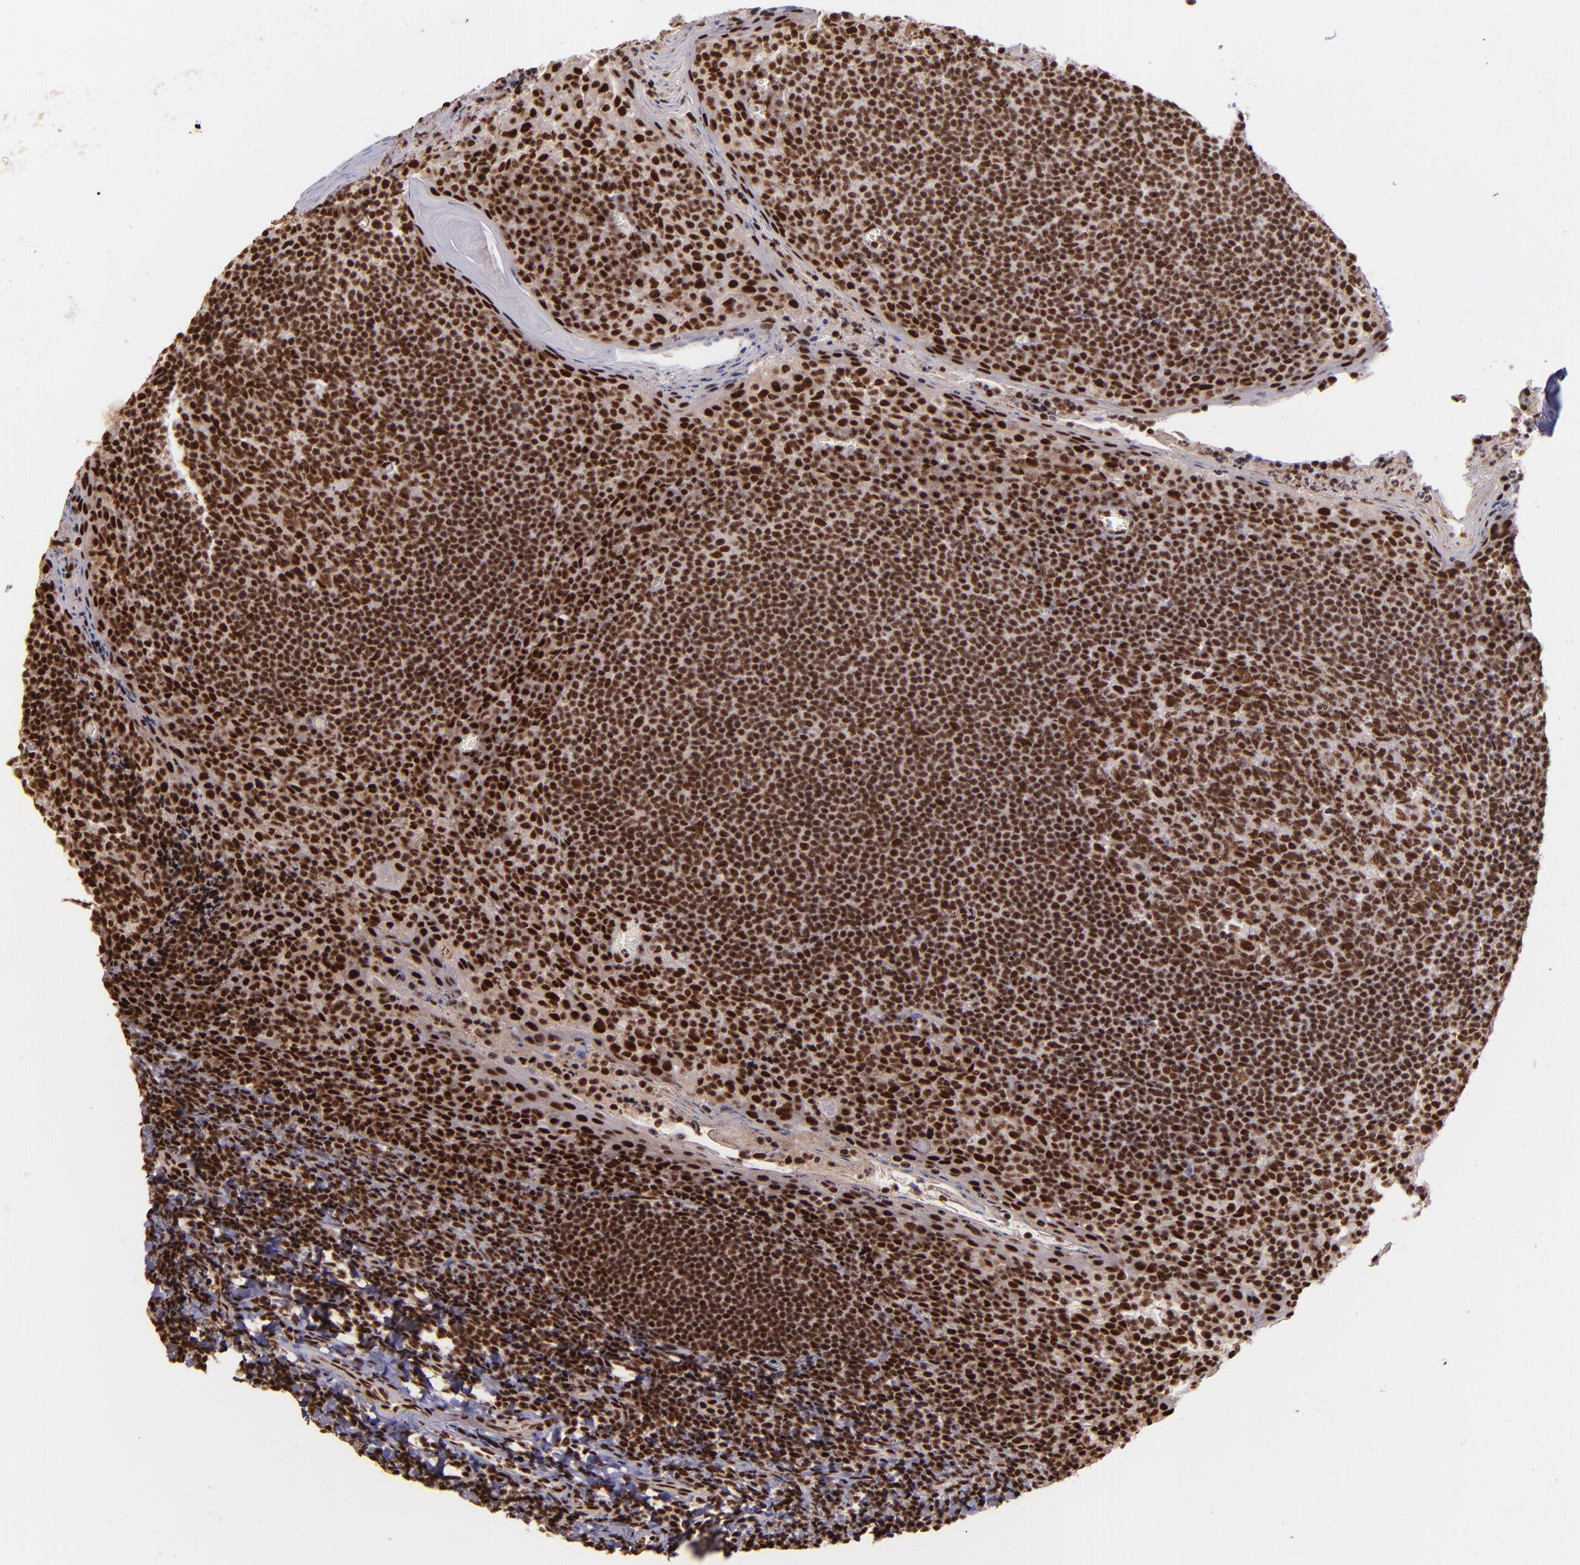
{"staining": {"intensity": "strong", "quantity": ">75%", "location": "nuclear"}, "tissue": "tonsil", "cell_type": "Germinal center cells", "image_type": "normal", "snomed": [{"axis": "morphology", "description": "Normal tissue, NOS"}, {"axis": "topography", "description": "Tonsil"}], "caption": "Protein positivity by immunohistochemistry (IHC) demonstrates strong nuclear expression in approximately >75% of germinal center cells in benign tonsil. The protein is stained brown, and the nuclei are stained in blue (DAB IHC with brightfield microscopy, high magnification).", "gene": "PQBP1", "patient": {"sex": "male", "age": 31}}